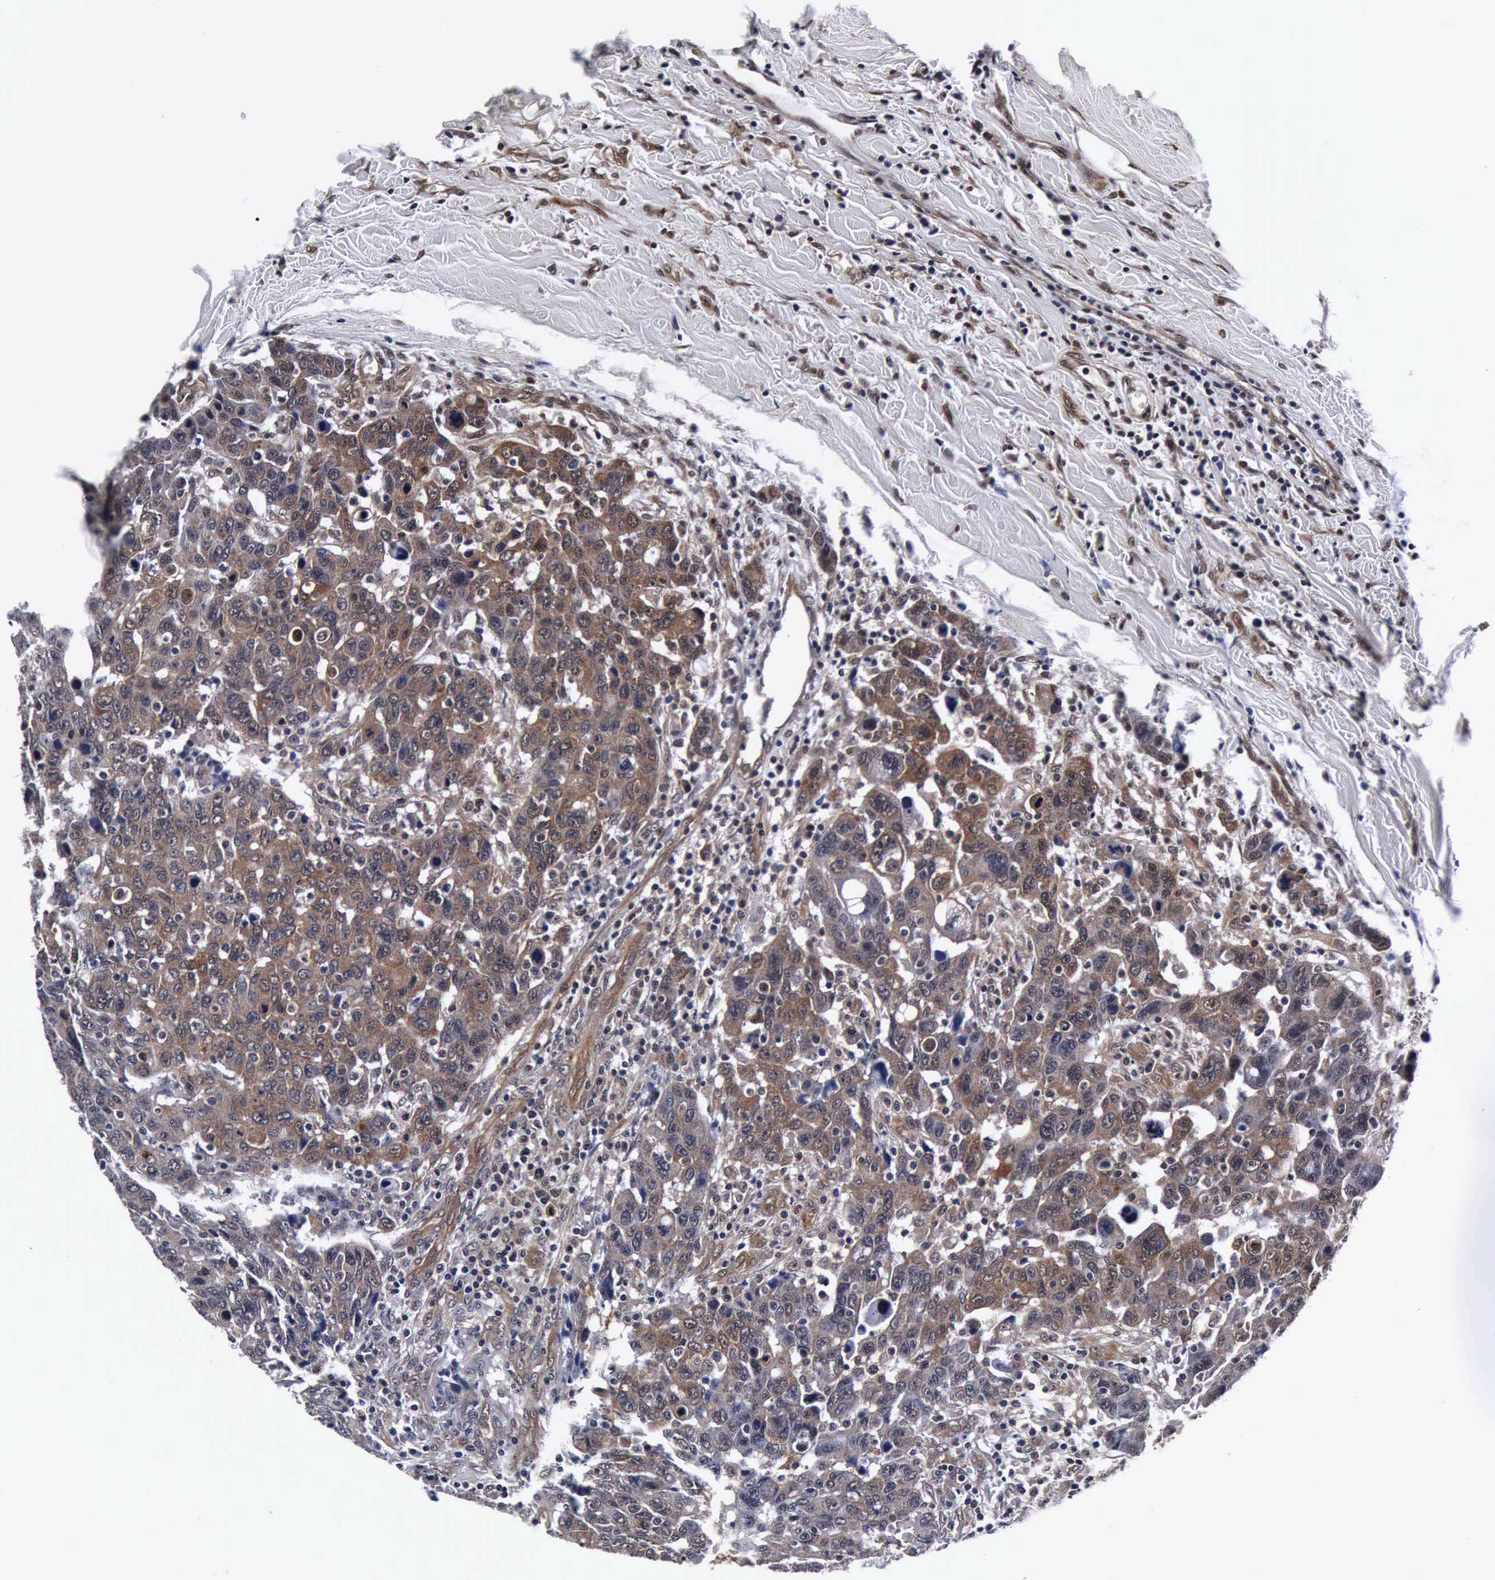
{"staining": {"intensity": "moderate", "quantity": ">75%", "location": "cytoplasmic/membranous"}, "tissue": "breast cancer", "cell_type": "Tumor cells", "image_type": "cancer", "snomed": [{"axis": "morphology", "description": "Duct carcinoma"}, {"axis": "topography", "description": "Breast"}], "caption": "An image of human breast cancer stained for a protein shows moderate cytoplasmic/membranous brown staining in tumor cells.", "gene": "UBC", "patient": {"sex": "female", "age": 37}}